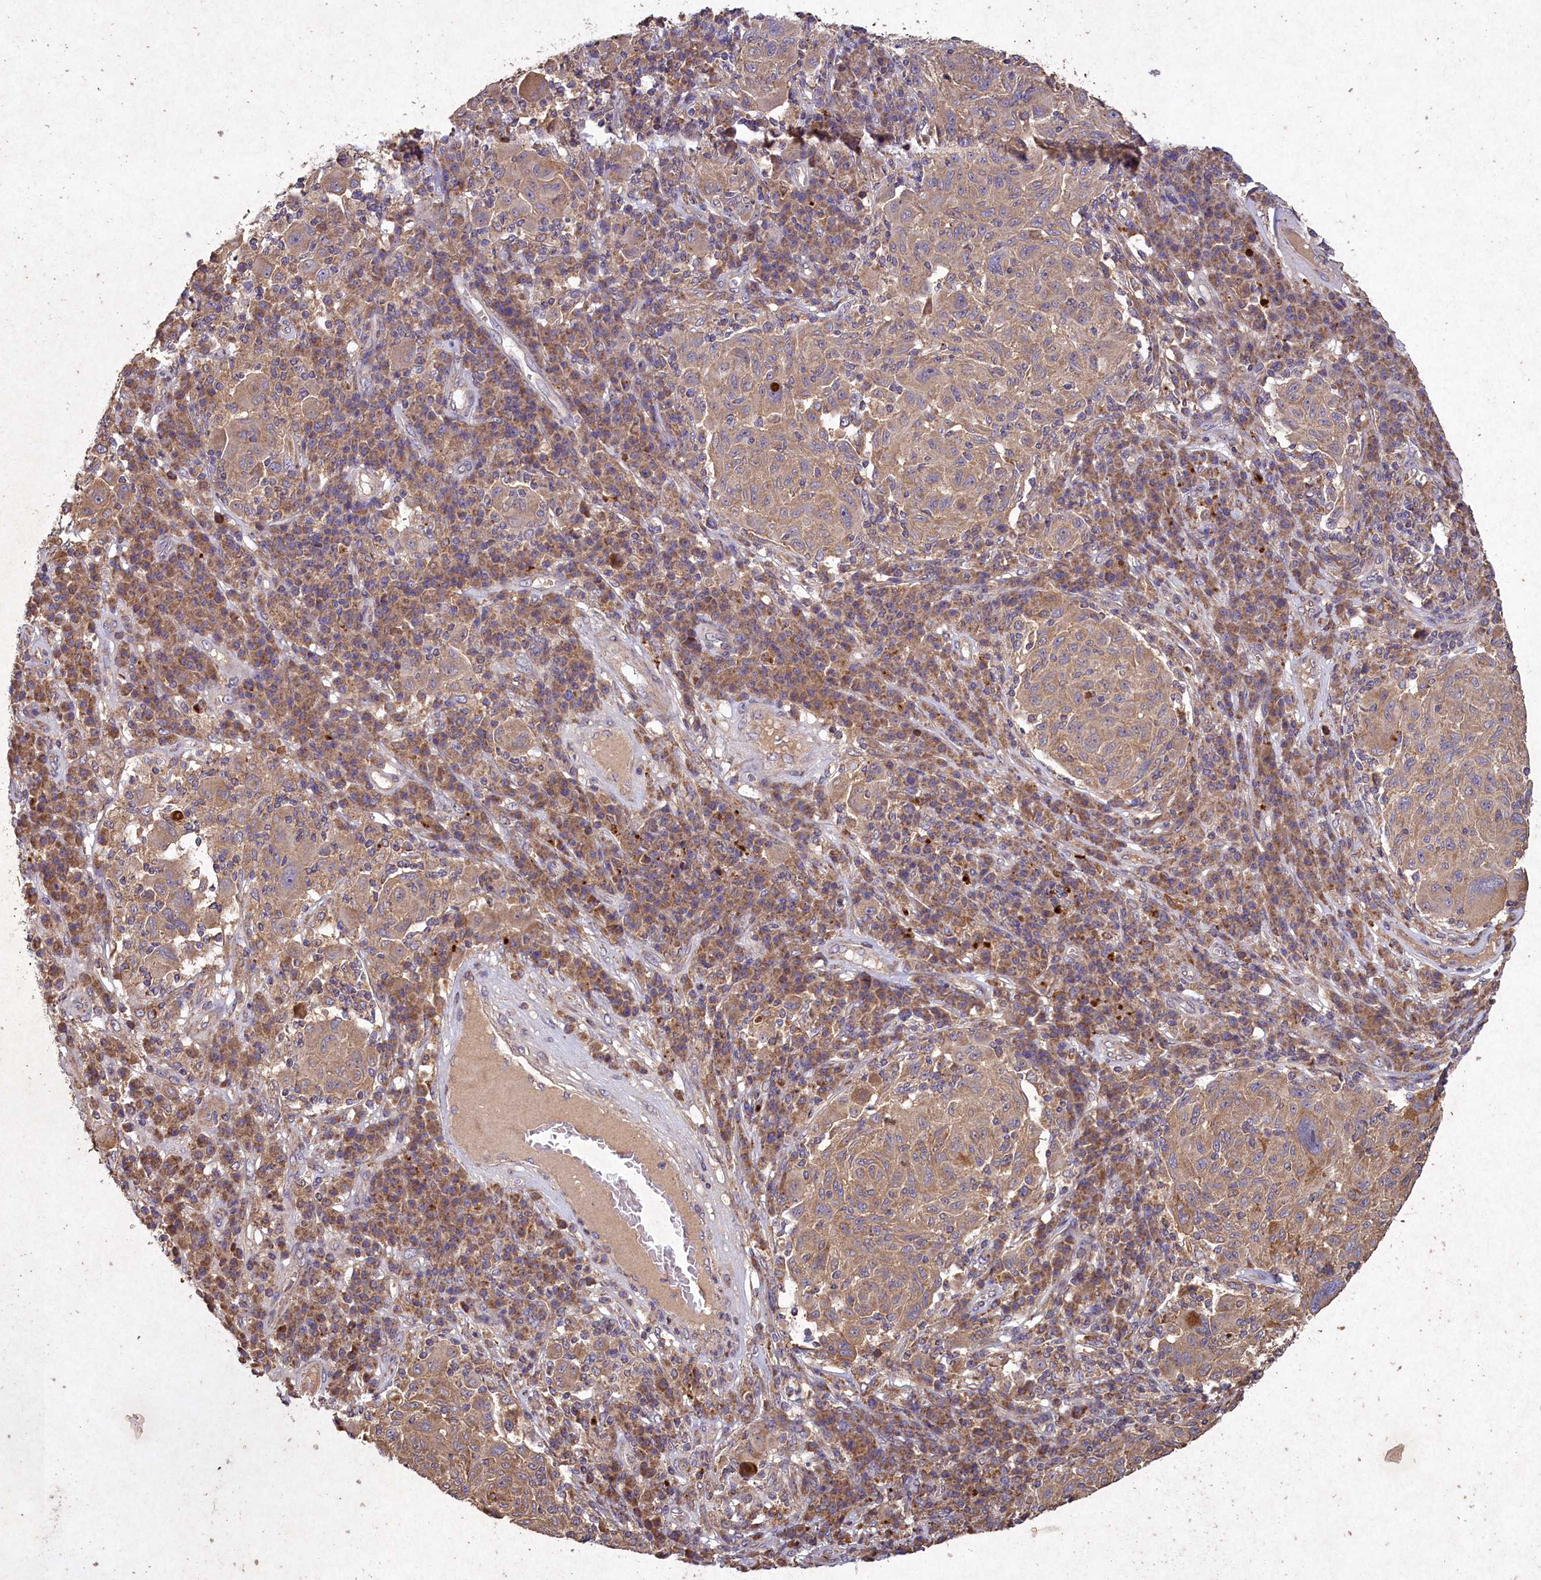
{"staining": {"intensity": "weak", "quantity": "25%-75%", "location": "cytoplasmic/membranous"}, "tissue": "melanoma", "cell_type": "Tumor cells", "image_type": "cancer", "snomed": [{"axis": "morphology", "description": "Malignant melanoma, NOS"}, {"axis": "topography", "description": "Skin"}], "caption": "Malignant melanoma tissue displays weak cytoplasmic/membranous positivity in approximately 25%-75% of tumor cells", "gene": "CIAO2B", "patient": {"sex": "male", "age": 53}}